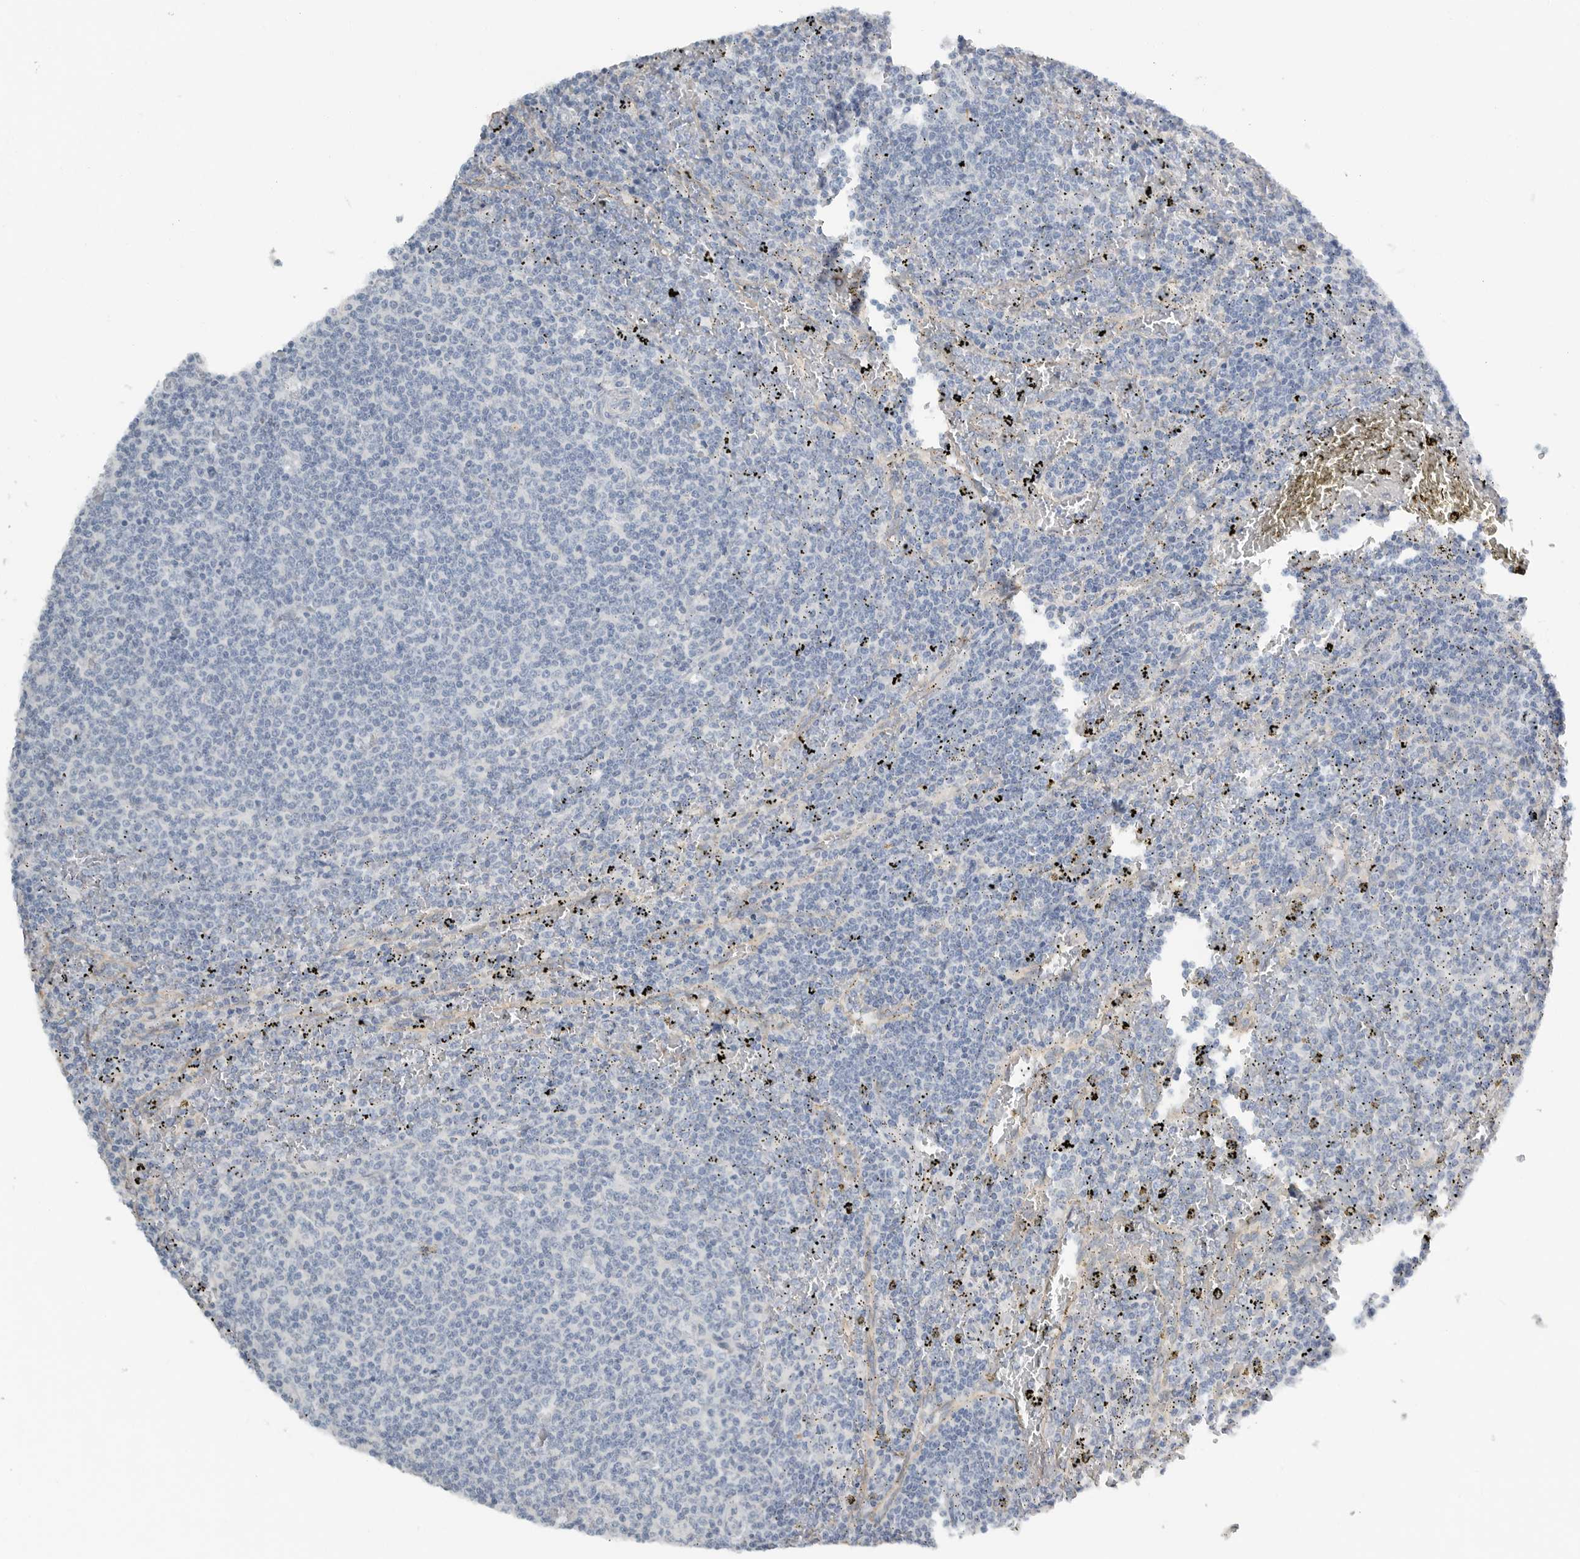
{"staining": {"intensity": "negative", "quantity": "none", "location": "none"}, "tissue": "lymphoma", "cell_type": "Tumor cells", "image_type": "cancer", "snomed": [{"axis": "morphology", "description": "Malignant lymphoma, non-Hodgkin's type, Low grade"}, {"axis": "topography", "description": "Spleen"}], "caption": "Human malignant lymphoma, non-Hodgkin's type (low-grade) stained for a protein using IHC shows no positivity in tumor cells.", "gene": "PAM", "patient": {"sex": "female", "age": 50}}